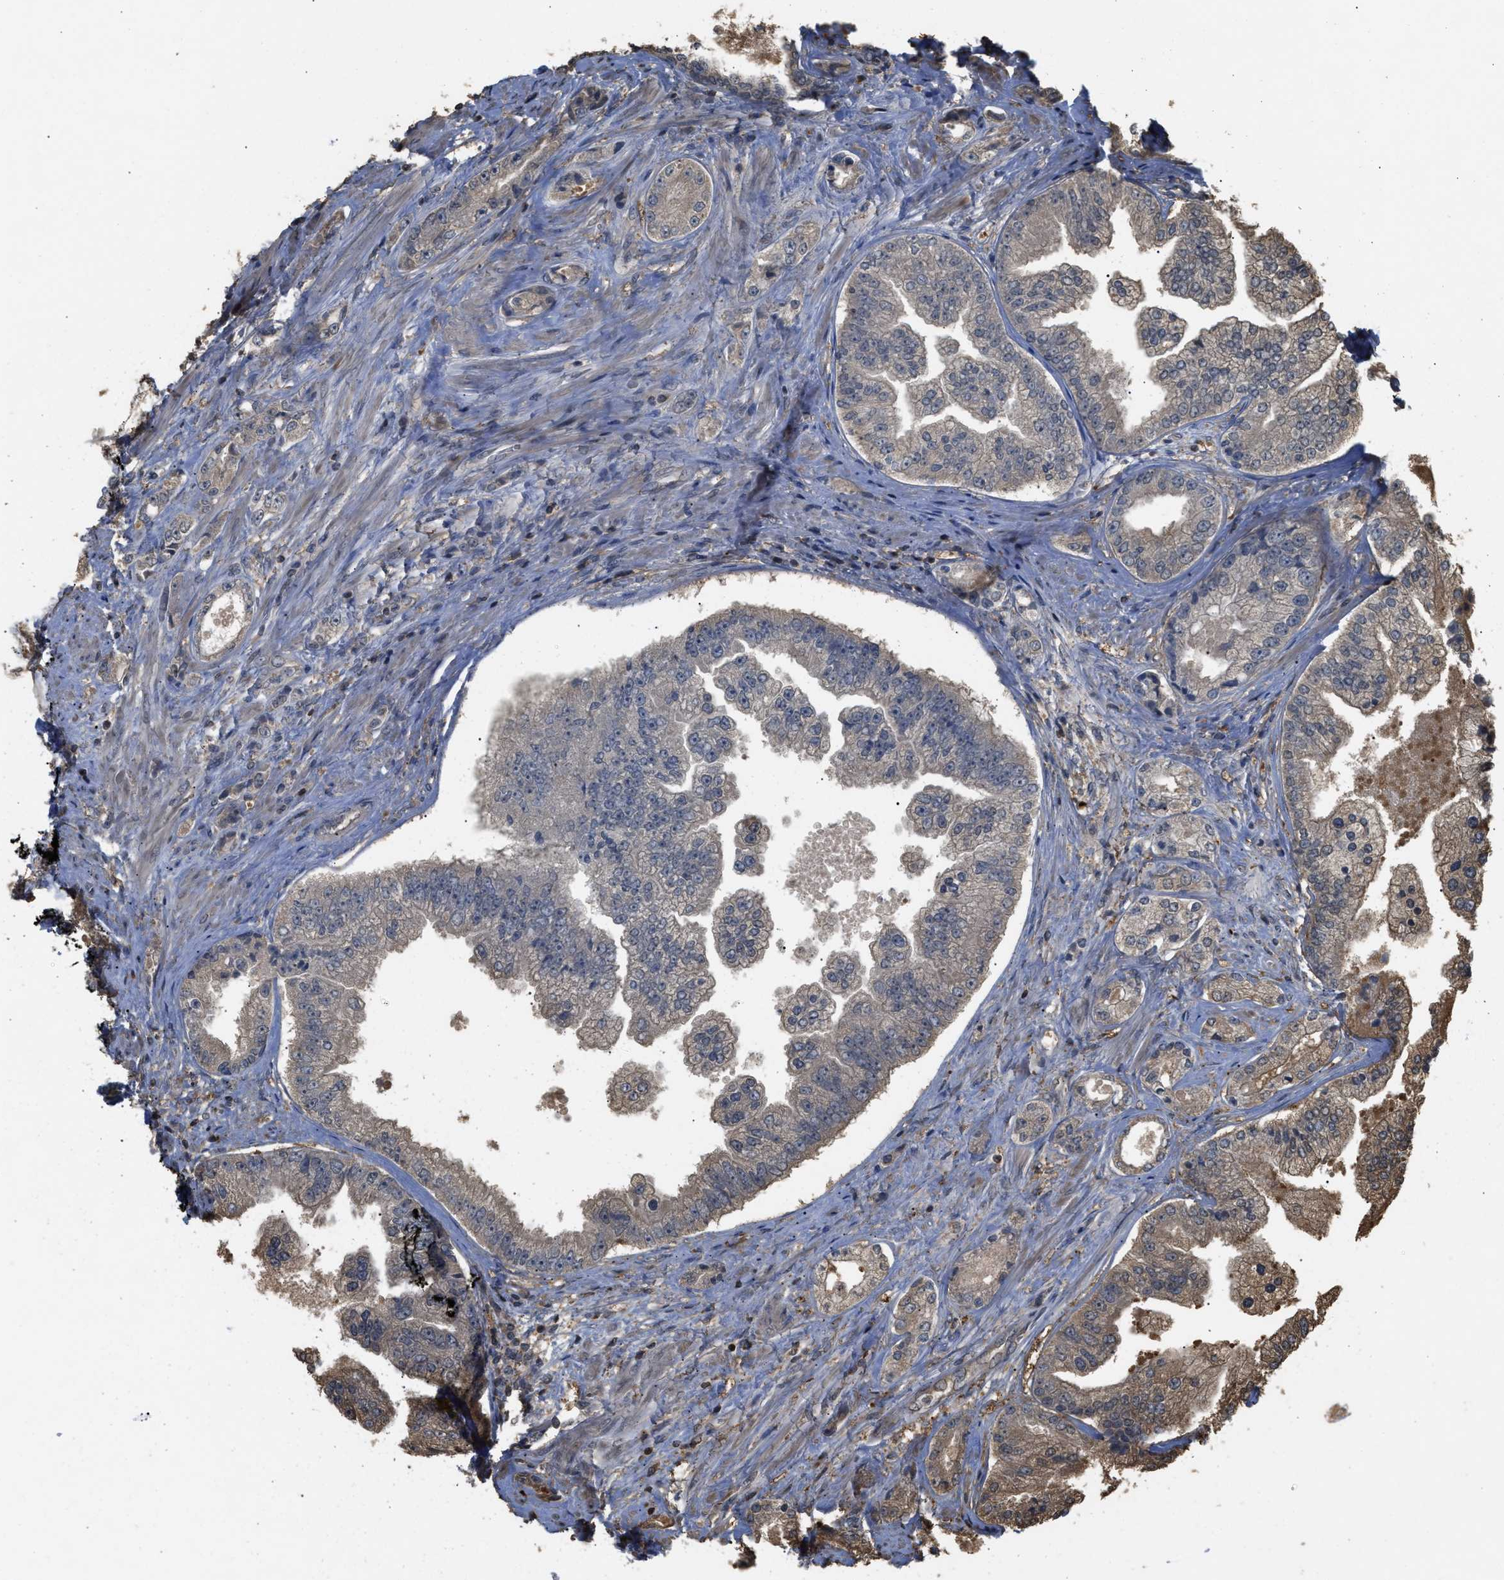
{"staining": {"intensity": "weak", "quantity": "<25%", "location": "cytoplasmic/membranous"}, "tissue": "prostate cancer", "cell_type": "Tumor cells", "image_type": "cancer", "snomed": [{"axis": "morphology", "description": "Adenocarcinoma, High grade"}, {"axis": "topography", "description": "Prostate"}], "caption": "The image demonstrates no staining of tumor cells in prostate cancer (high-grade adenocarcinoma).", "gene": "ARHGDIA", "patient": {"sex": "male", "age": 61}}